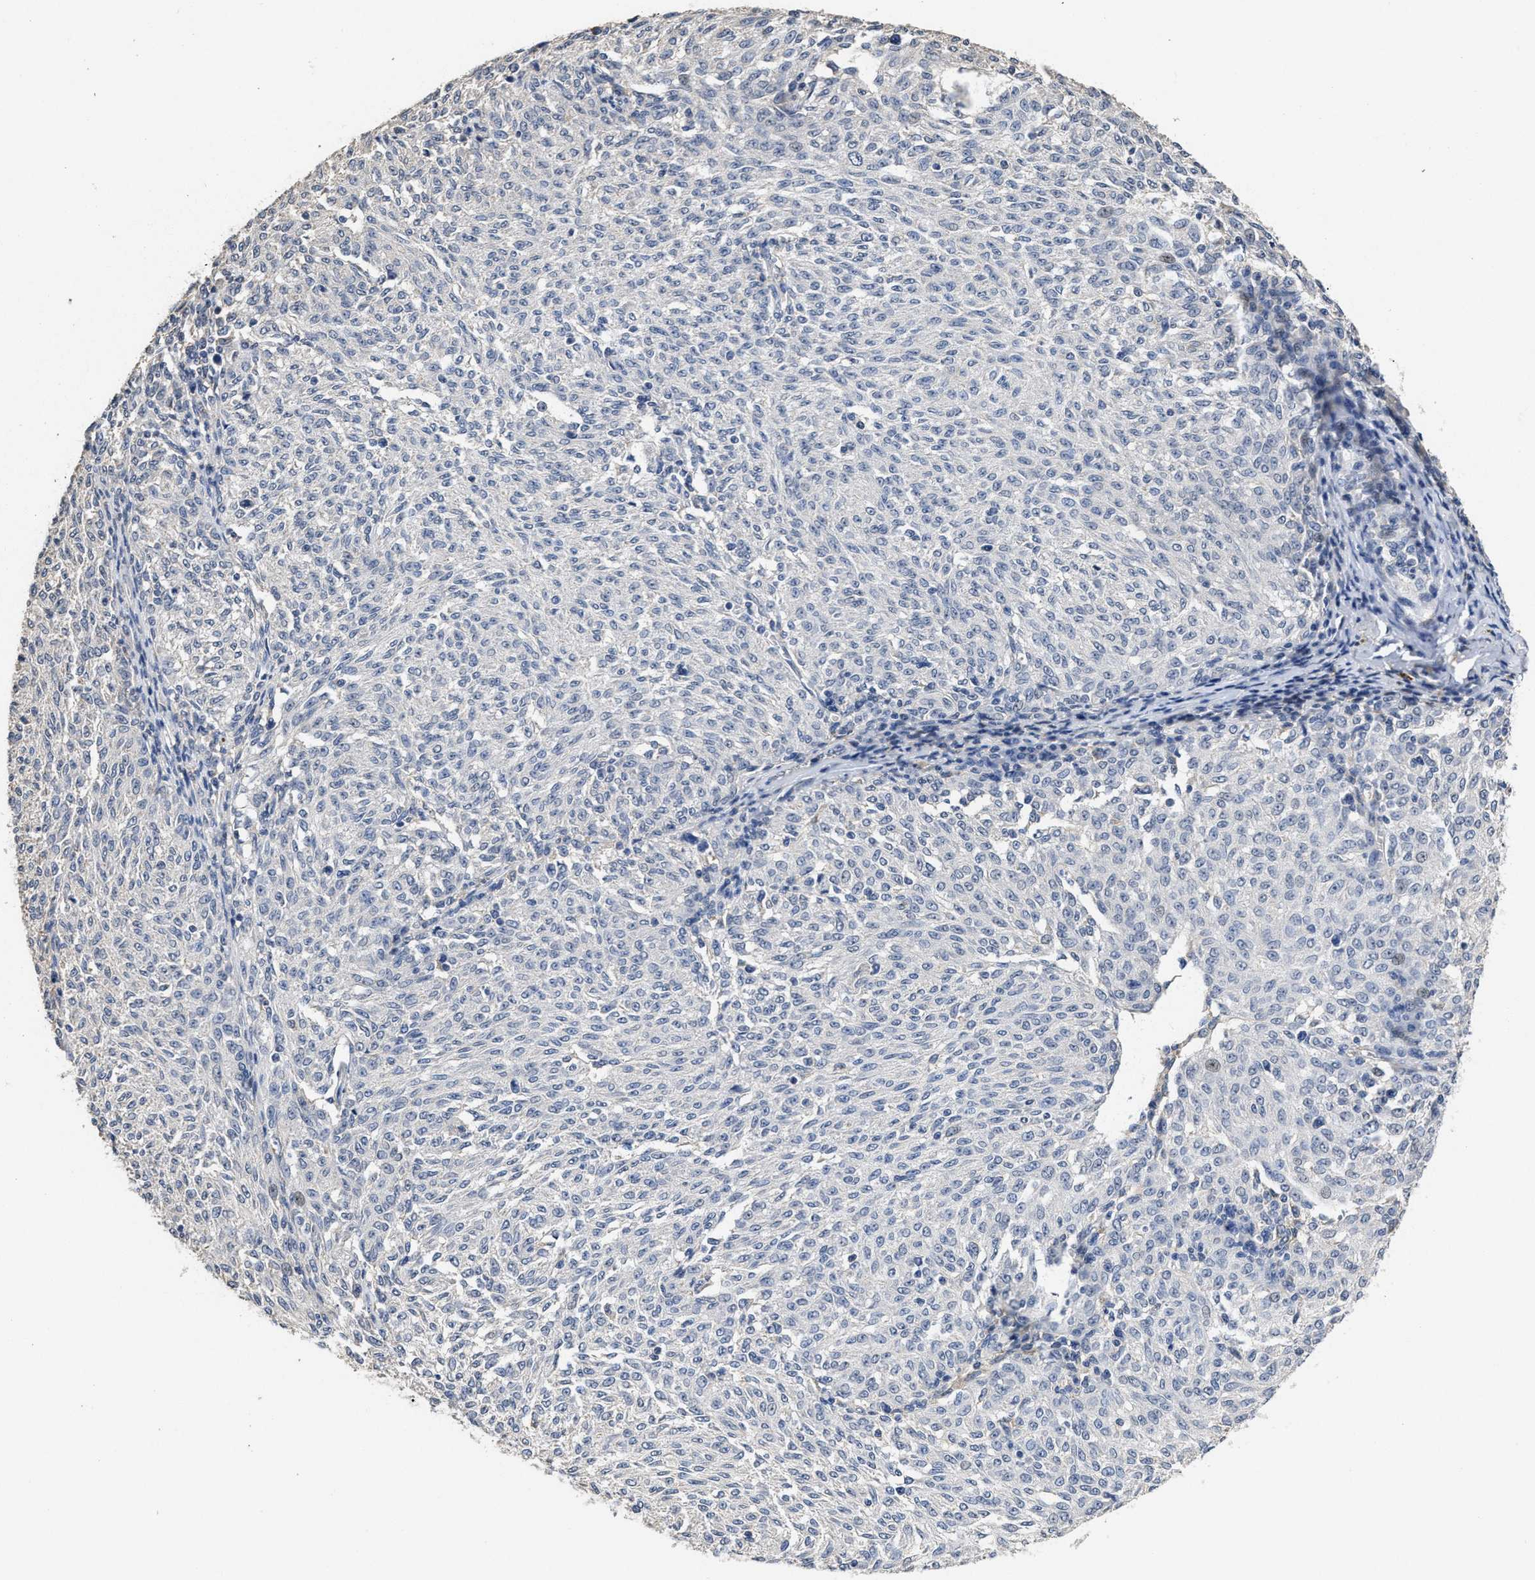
{"staining": {"intensity": "negative", "quantity": "none", "location": "none"}, "tissue": "melanoma", "cell_type": "Tumor cells", "image_type": "cancer", "snomed": [{"axis": "morphology", "description": "Malignant melanoma, NOS"}, {"axis": "topography", "description": "Skin"}], "caption": "There is no significant positivity in tumor cells of melanoma.", "gene": "ZFAT", "patient": {"sex": "female", "age": 72}}